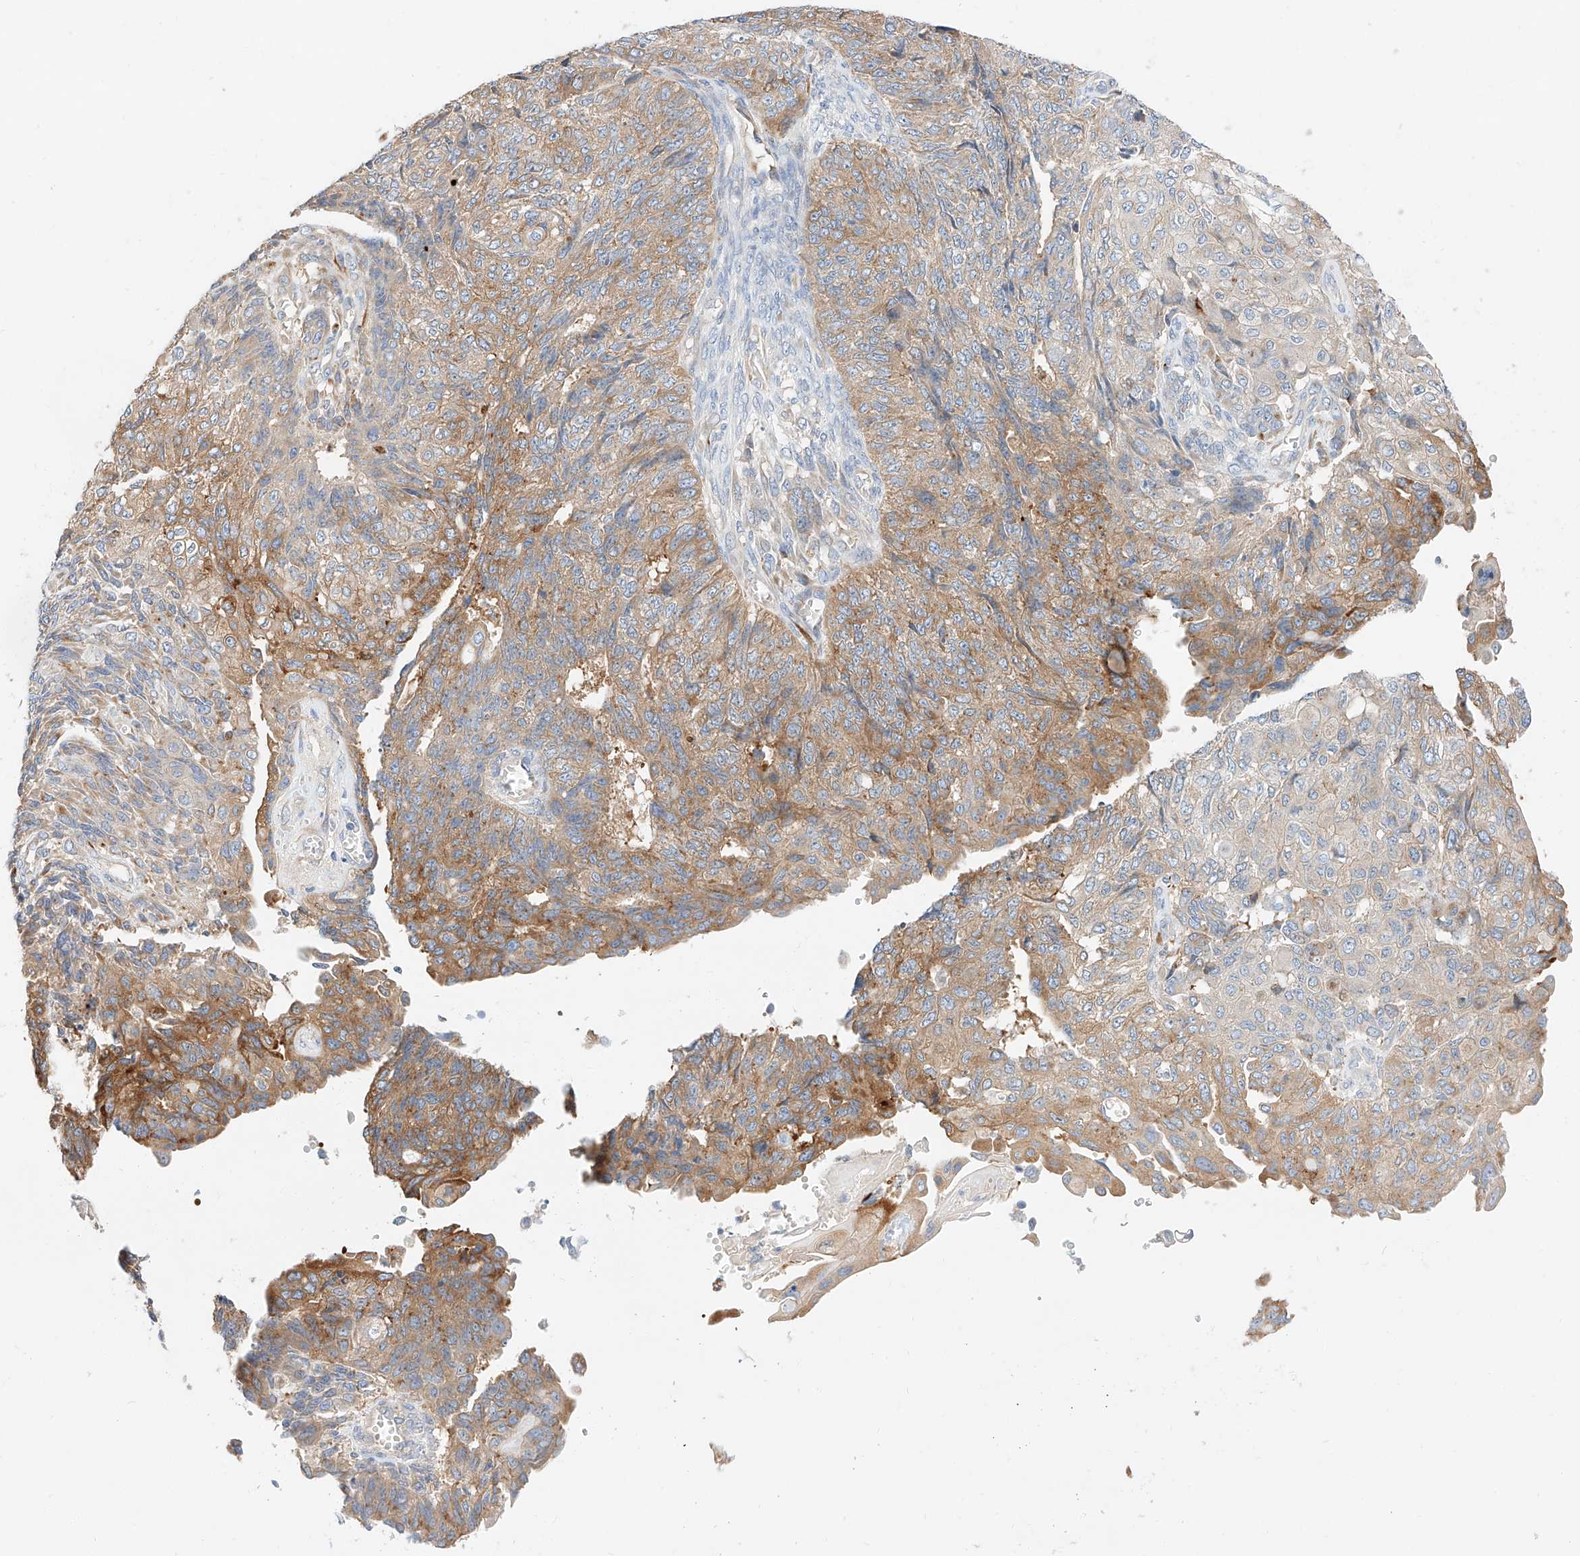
{"staining": {"intensity": "moderate", "quantity": "25%-75%", "location": "cytoplasmic/membranous"}, "tissue": "endometrial cancer", "cell_type": "Tumor cells", "image_type": "cancer", "snomed": [{"axis": "morphology", "description": "Adenocarcinoma, NOS"}, {"axis": "topography", "description": "Endometrium"}], "caption": "Tumor cells exhibit medium levels of moderate cytoplasmic/membranous expression in about 25%-75% of cells in endometrial cancer.", "gene": "GLMN", "patient": {"sex": "female", "age": 32}}